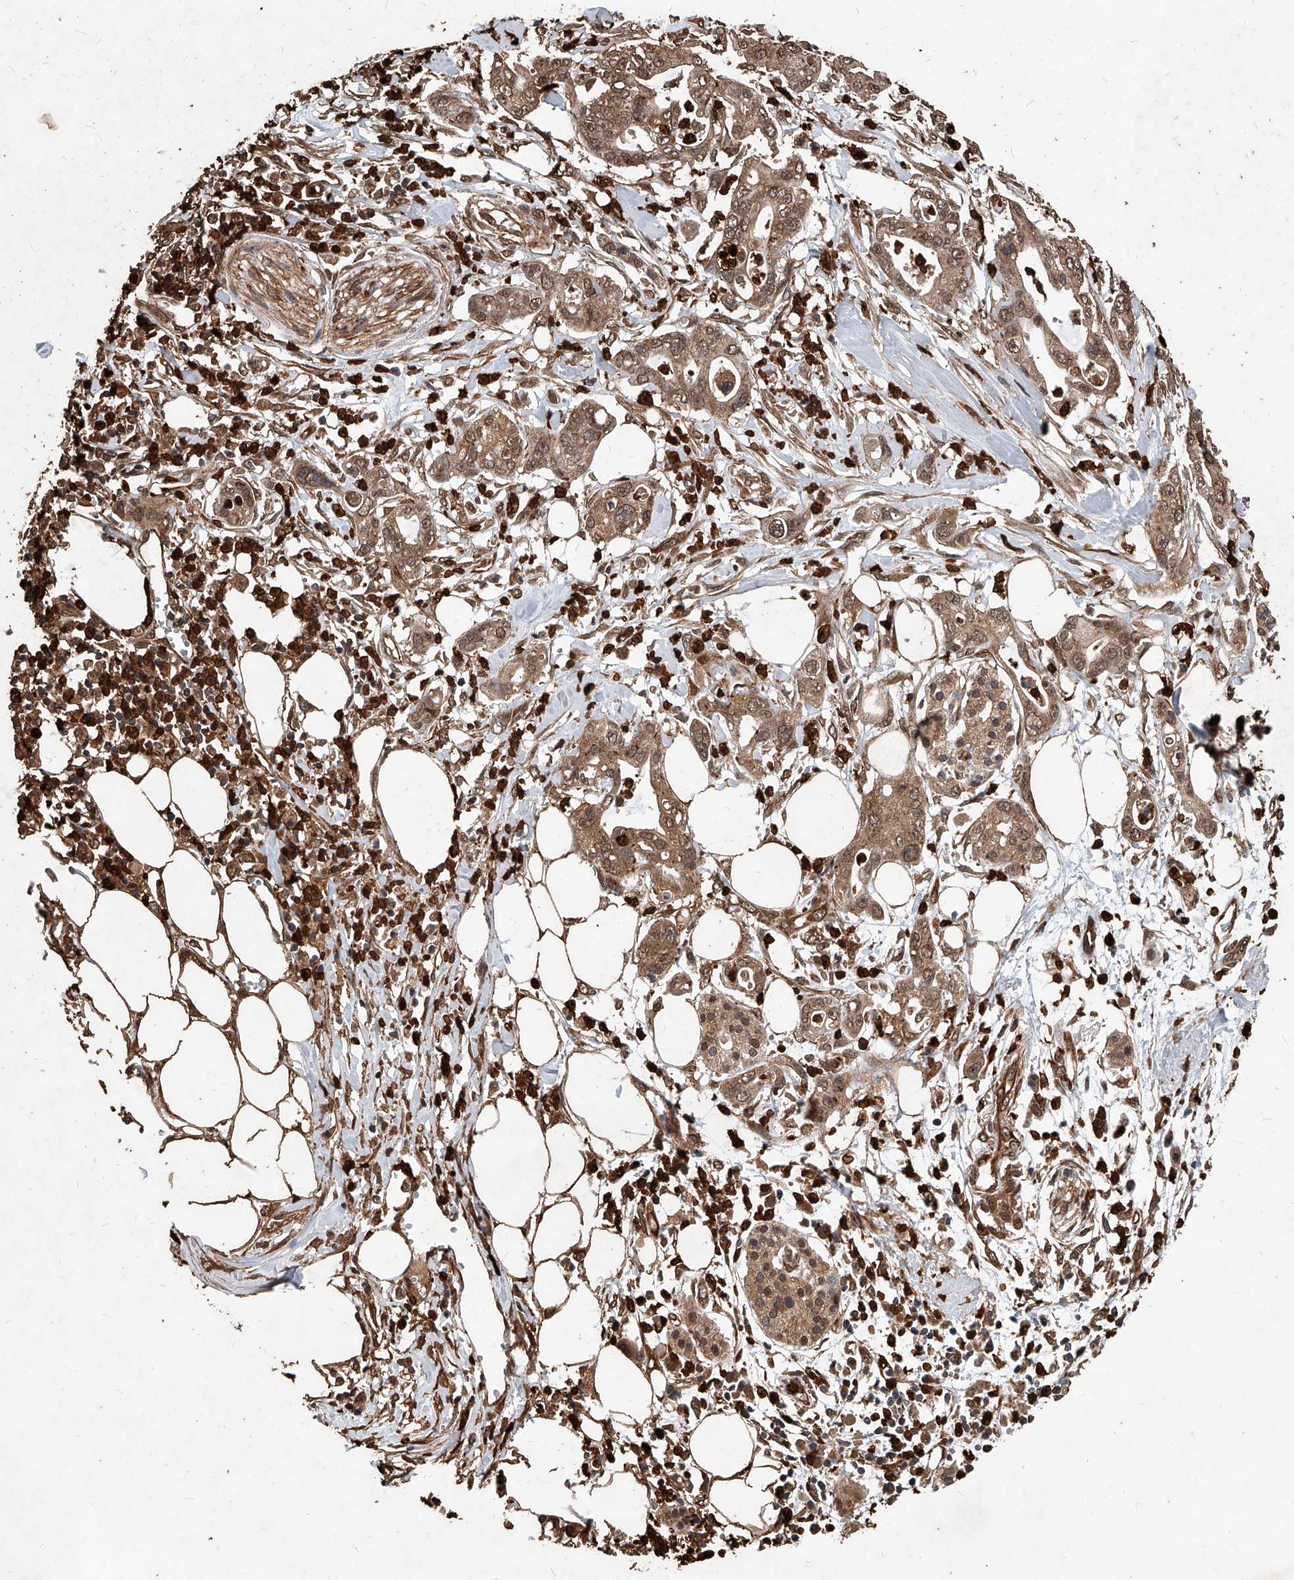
{"staining": {"intensity": "moderate", "quantity": ">75%", "location": "cytoplasmic/membranous,nuclear"}, "tissue": "pancreatic cancer", "cell_type": "Tumor cells", "image_type": "cancer", "snomed": [{"axis": "morphology", "description": "Adenocarcinoma, NOS"}, {"axis": "topography", "description": "Pancreas"}], "caption": "Adenocarcinoma (pancreatic) stained with a brown dye displays moderate cytoplasmic/membranous and nuclear positive positivity in approximately >75% of tumor cells.", "gene": "UCP2", "patient": {"sex": "male", "age": 68}}